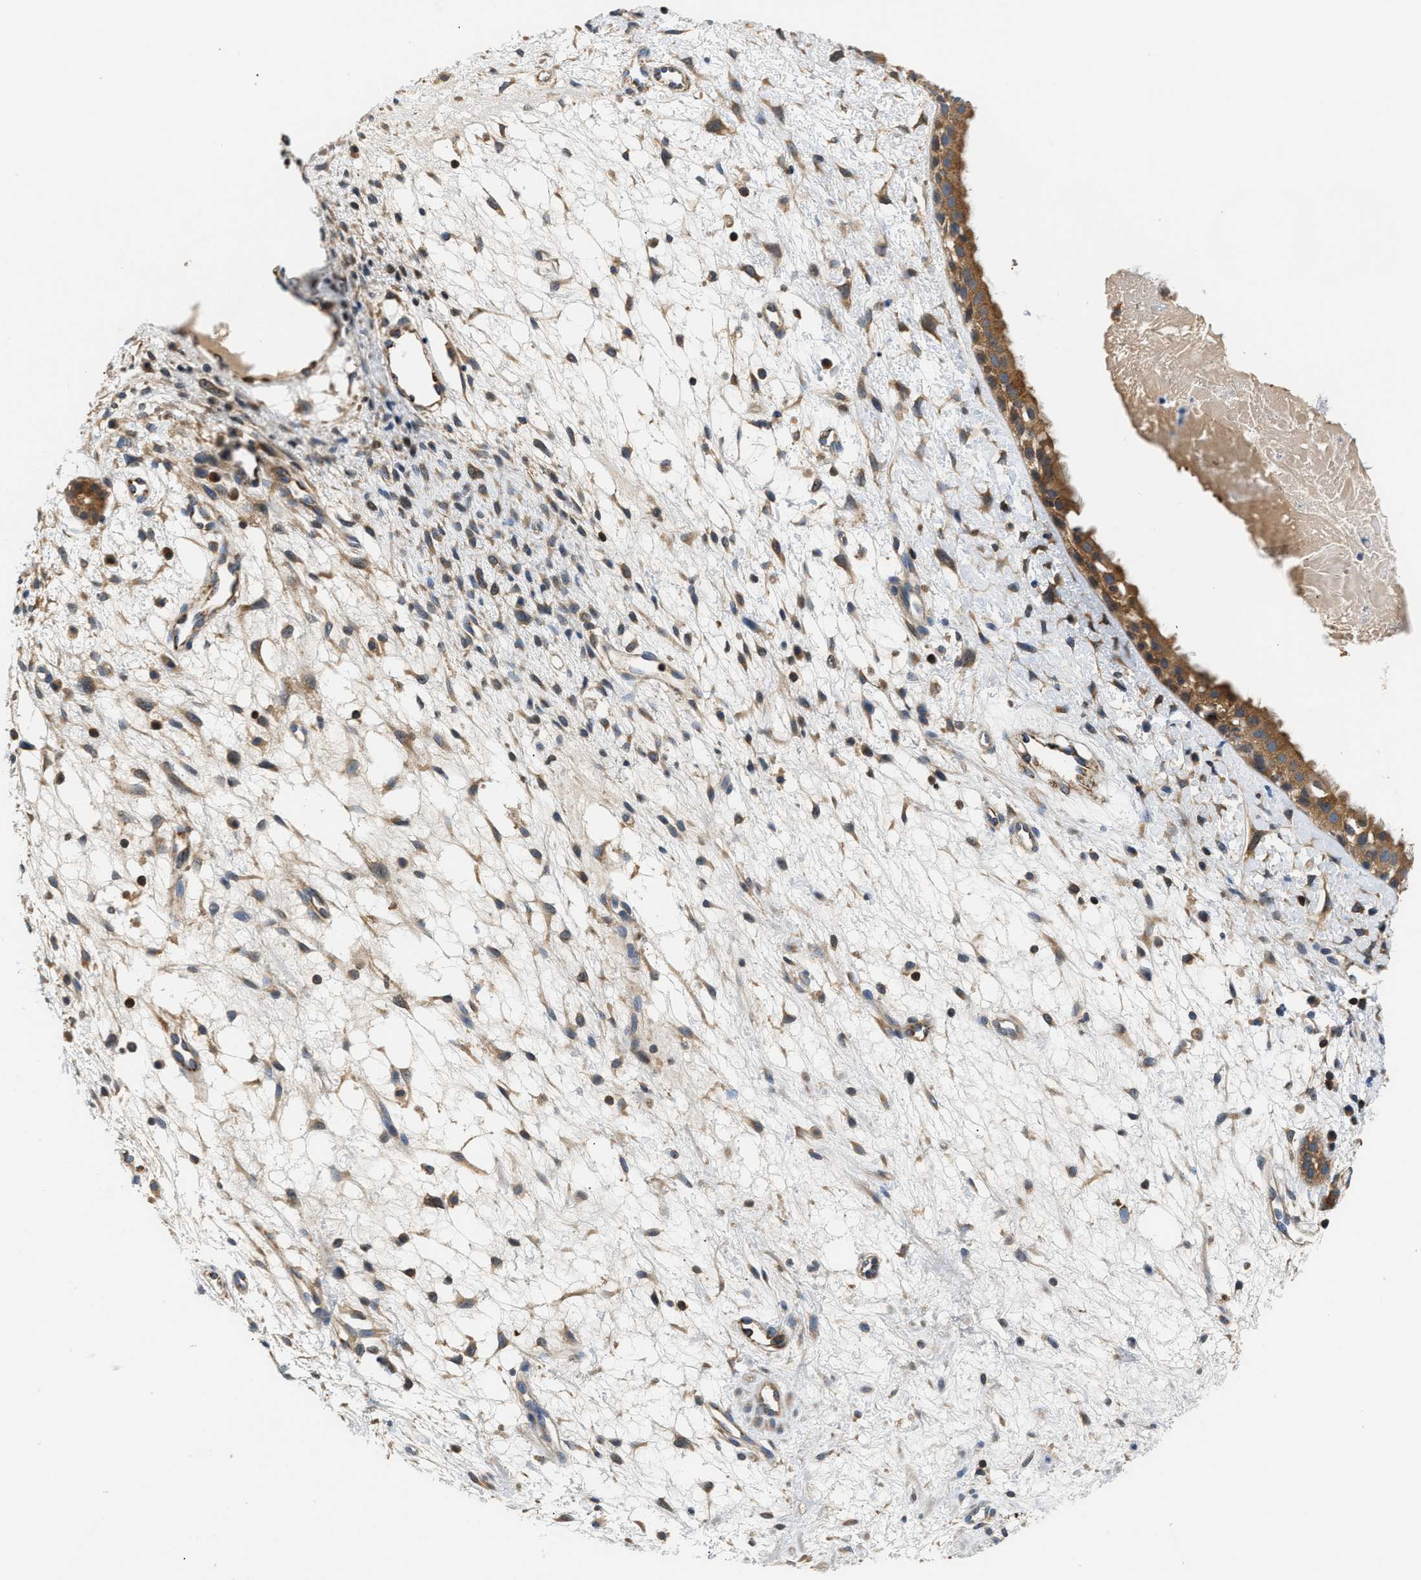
{"staining": {"intensity": "moderate", "quantity": ">75%", "location": "cytoplasmic/membranous"}, "tissue": "nasopharynx", "cell_type": "Respiratory epithelial cells", "image_type": "normal", "snomed": [{"axis": "morphology", "description": "Normal tissue, NOS"}, {"axis": "topography", "description": "Nasopharynx"}], "caption": "A brown stain shows moderate cytoplasmic/membranous positivity of a protein in respiratory epithelial cells of unremarkable nasopharynx.", "gene": "CCM2", "patient": {"sex": "male", "age": 22}}